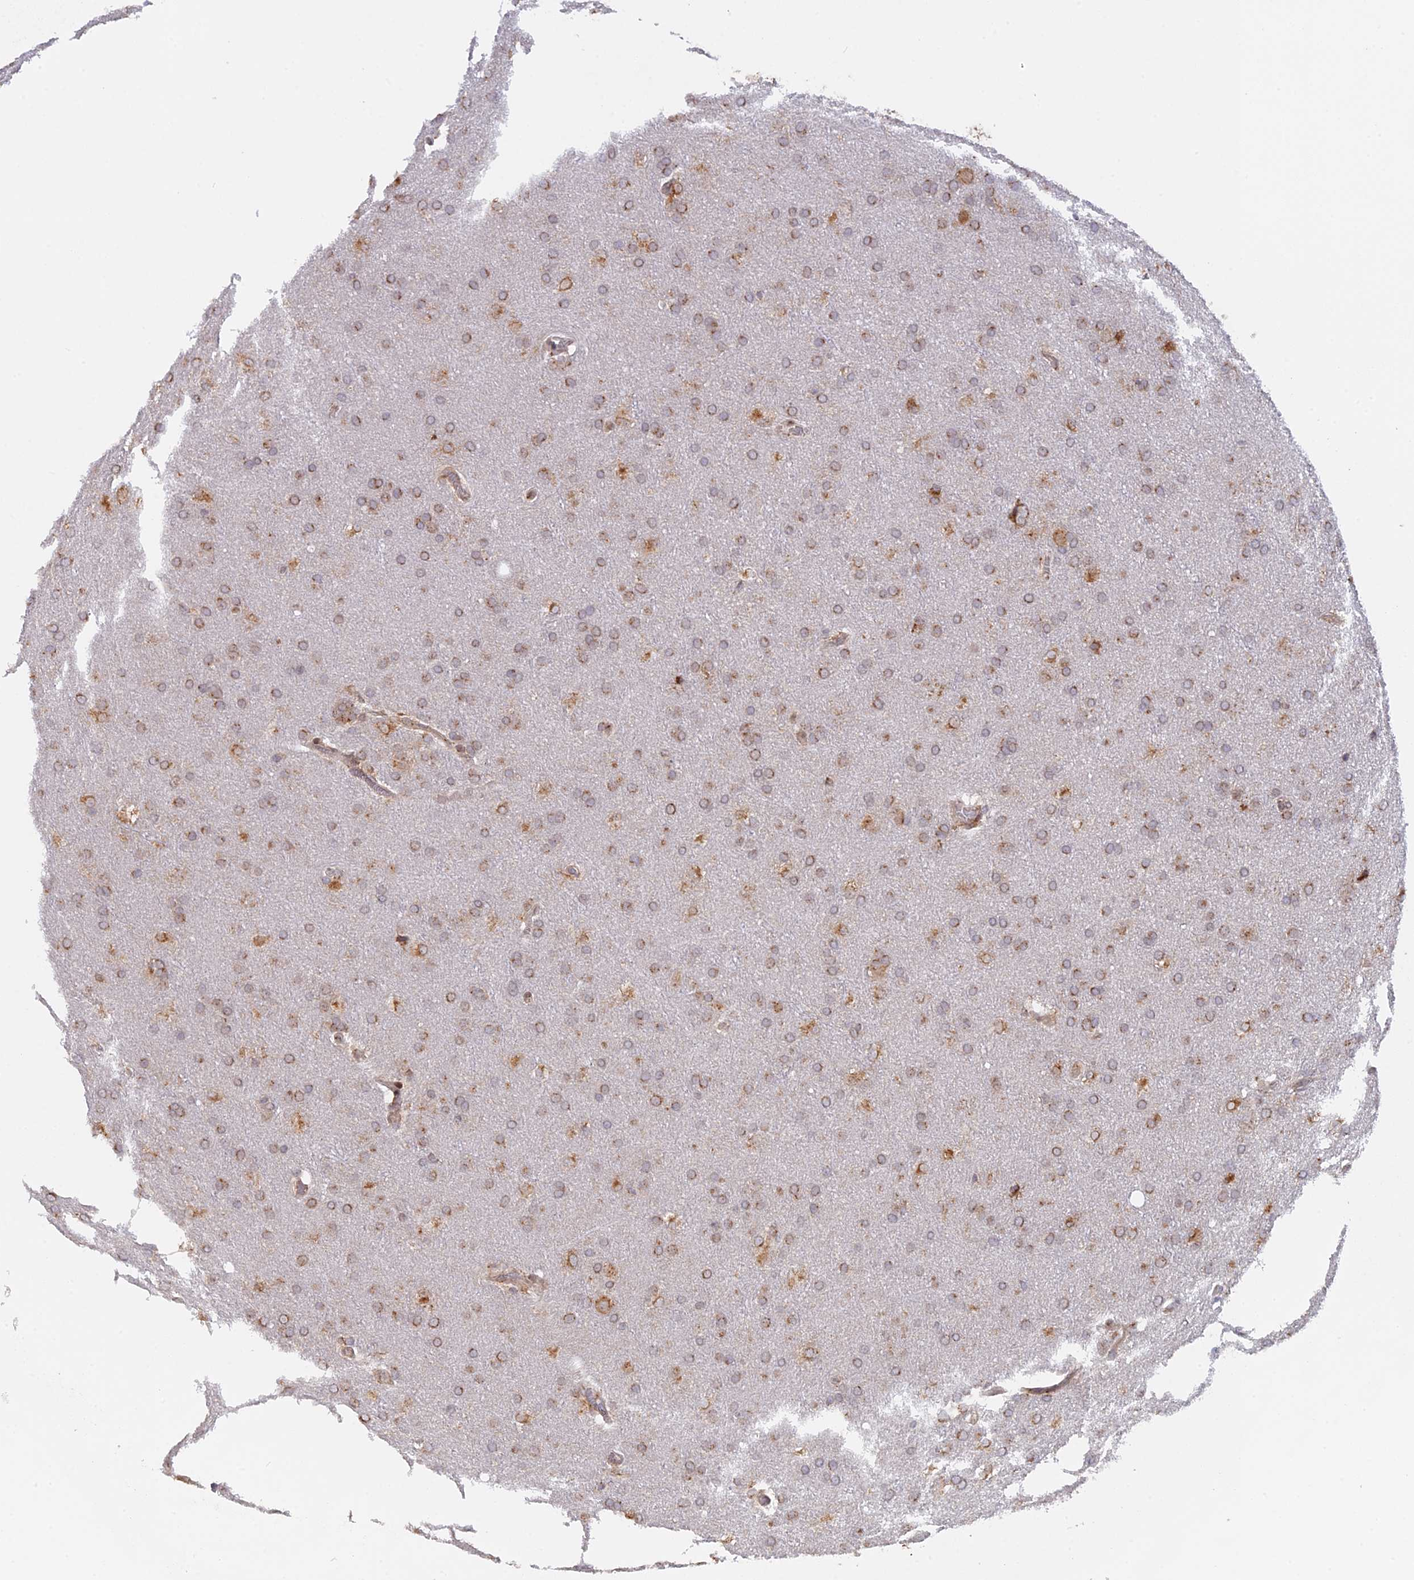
{"staining": {"intensity": "moderate", "quantity": ">75%", "location": "cytoplasmic/membranous"}, "tissue": "glioma", "cell_type": "Tumor cells", "image_type": "cancer", "snomed": [{"axis": "morphology", "description": "Glioma, malignant, Low grade"}, {"axis": "topography", "description": "Brain"}], "caption": "A brown stain labels moderate cytoplasmic/membranous positivity of a protein in glioma tumor cells.", "gene": "SNX17", "patient": {"sex": "female", "age": 32}}